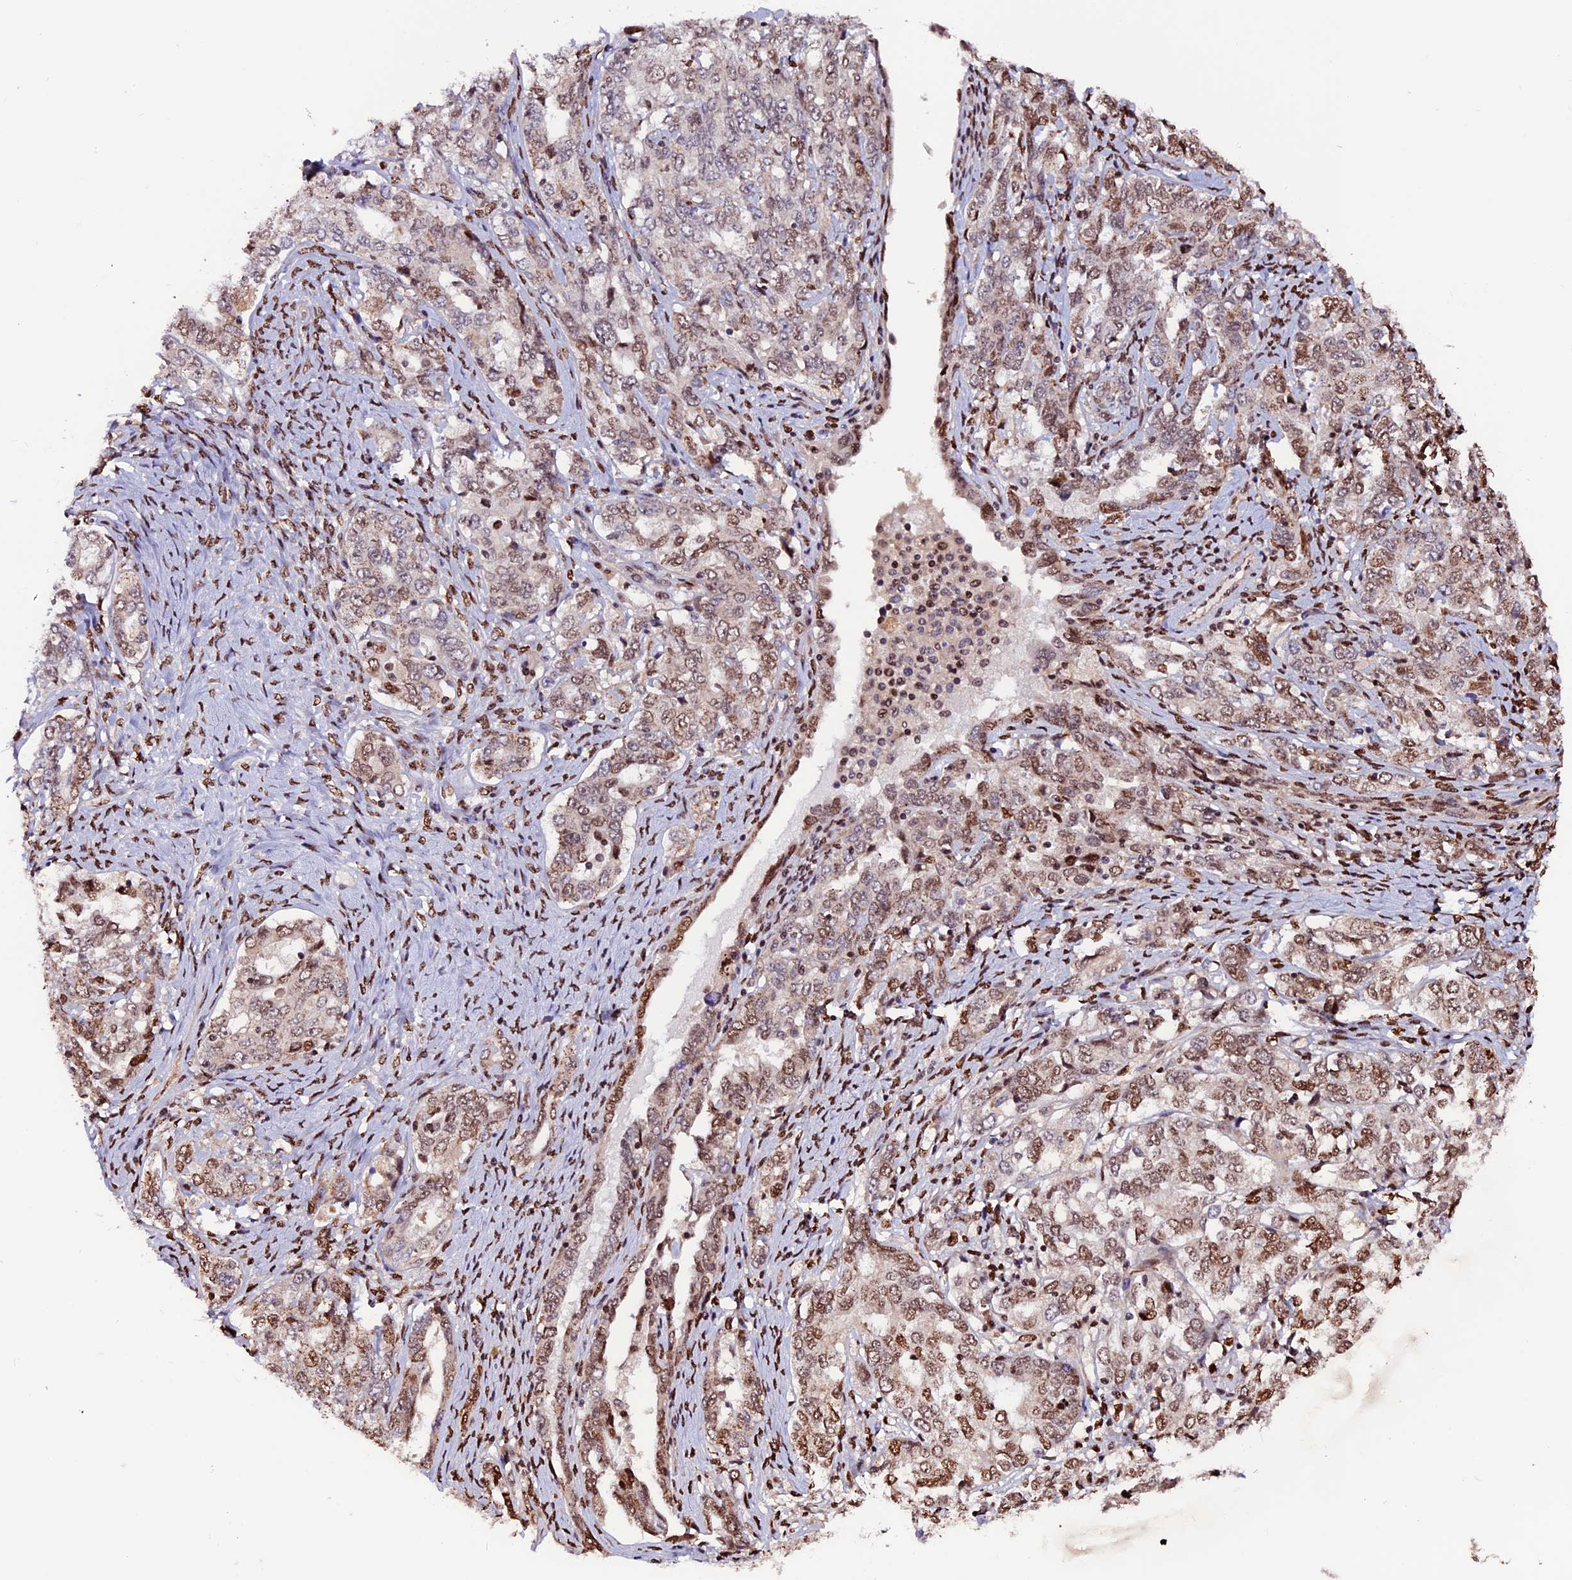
{"staining": {"intensity": "moderate", "quantity": ">75%", "location": "nuclear"}, "tissue": "ovarian cancer", "cell_type": "Tumor cells", "image_type": "cancer", "snomed": [{"axis": "morphology", "description": "Carcinoma, endometroid"}, {"axis": "topography", "description": "Ovary"}], "caption": "Protein analysis of ovarian endometroid carcinoma tissue demonstrates moderate nuclear staining in about >75% of tumor cells.", "gene": "RINL", "patient": {"sex": "female", "age": 62}}